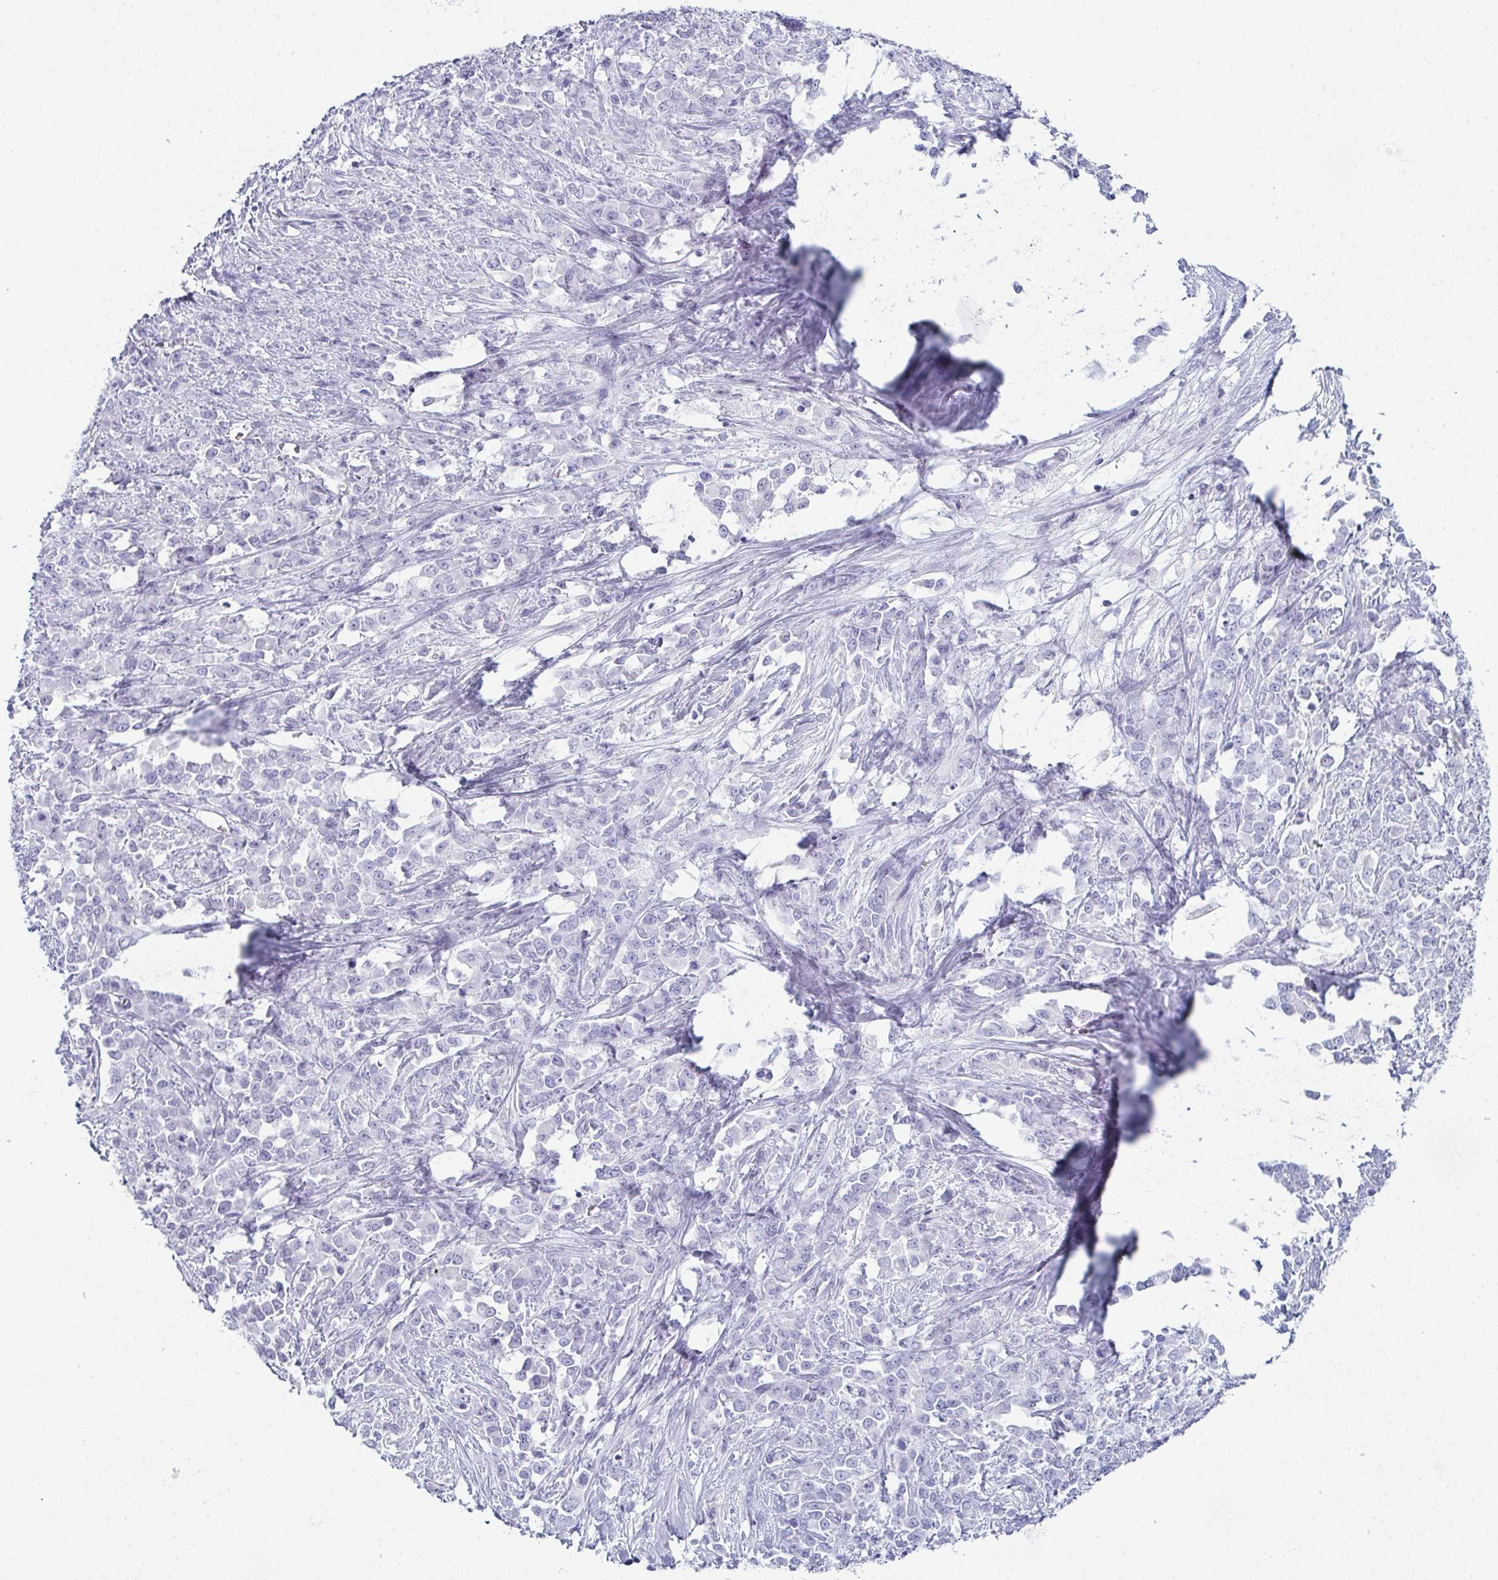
{"staining": {"intensity": "negative", "quantity": "none", "location": "none"}, "tissue": "stomach cancer", "cell_type": "Tumor cells", "image_type": "cancer", "snomed": [{"axis": "morphology", "description": "Adenocarcinoma, NOS"}, {"axis": "topography", "description": "Stomach"}], "caption": "This is an immunohistochemistry (IHC) histopathology image of stomach cancer (adenocarcinoma). There is no staining in tumor cells.", "gene": "ENKUR", "patient": {"sex": "female", "age": 76}}